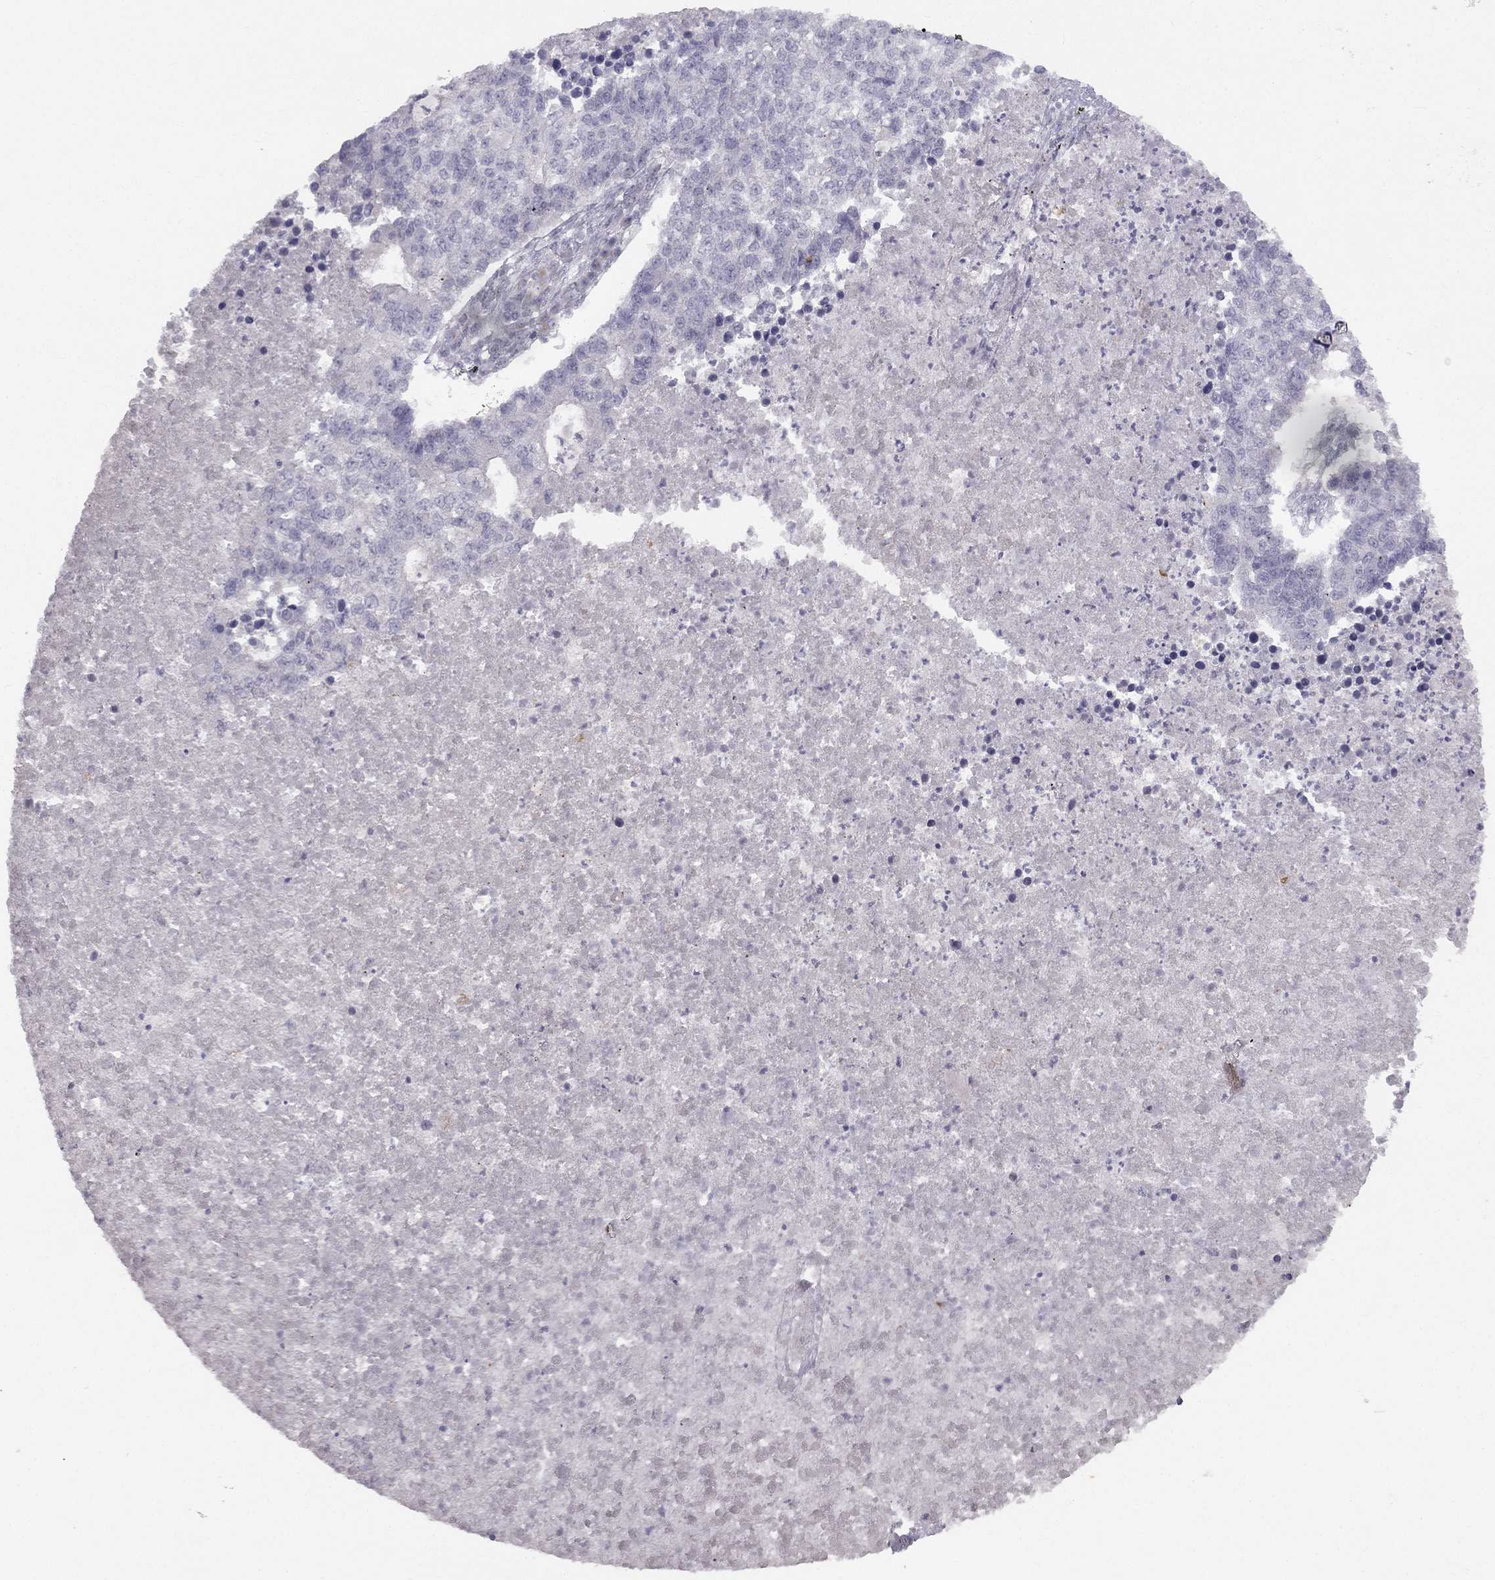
{"staining": {"intensity": "negative", "quantity": "none", "location": "none"}, "tissue": "lung cancer", "cell_type": "Tumor cells", "image_type": "cancer", "snomed": [{"axis": "morphology", "description": "Adenocarcinoma, NOS"}, {"axis": "topography", "description": "Lung"}], "caption": "Adenocarcinoma (lung) was stained to show a protein in brown. There is no significant staining in tumor cells.", "gene": "TRPS1", "patient": {"sex": "male", "age": 57}}